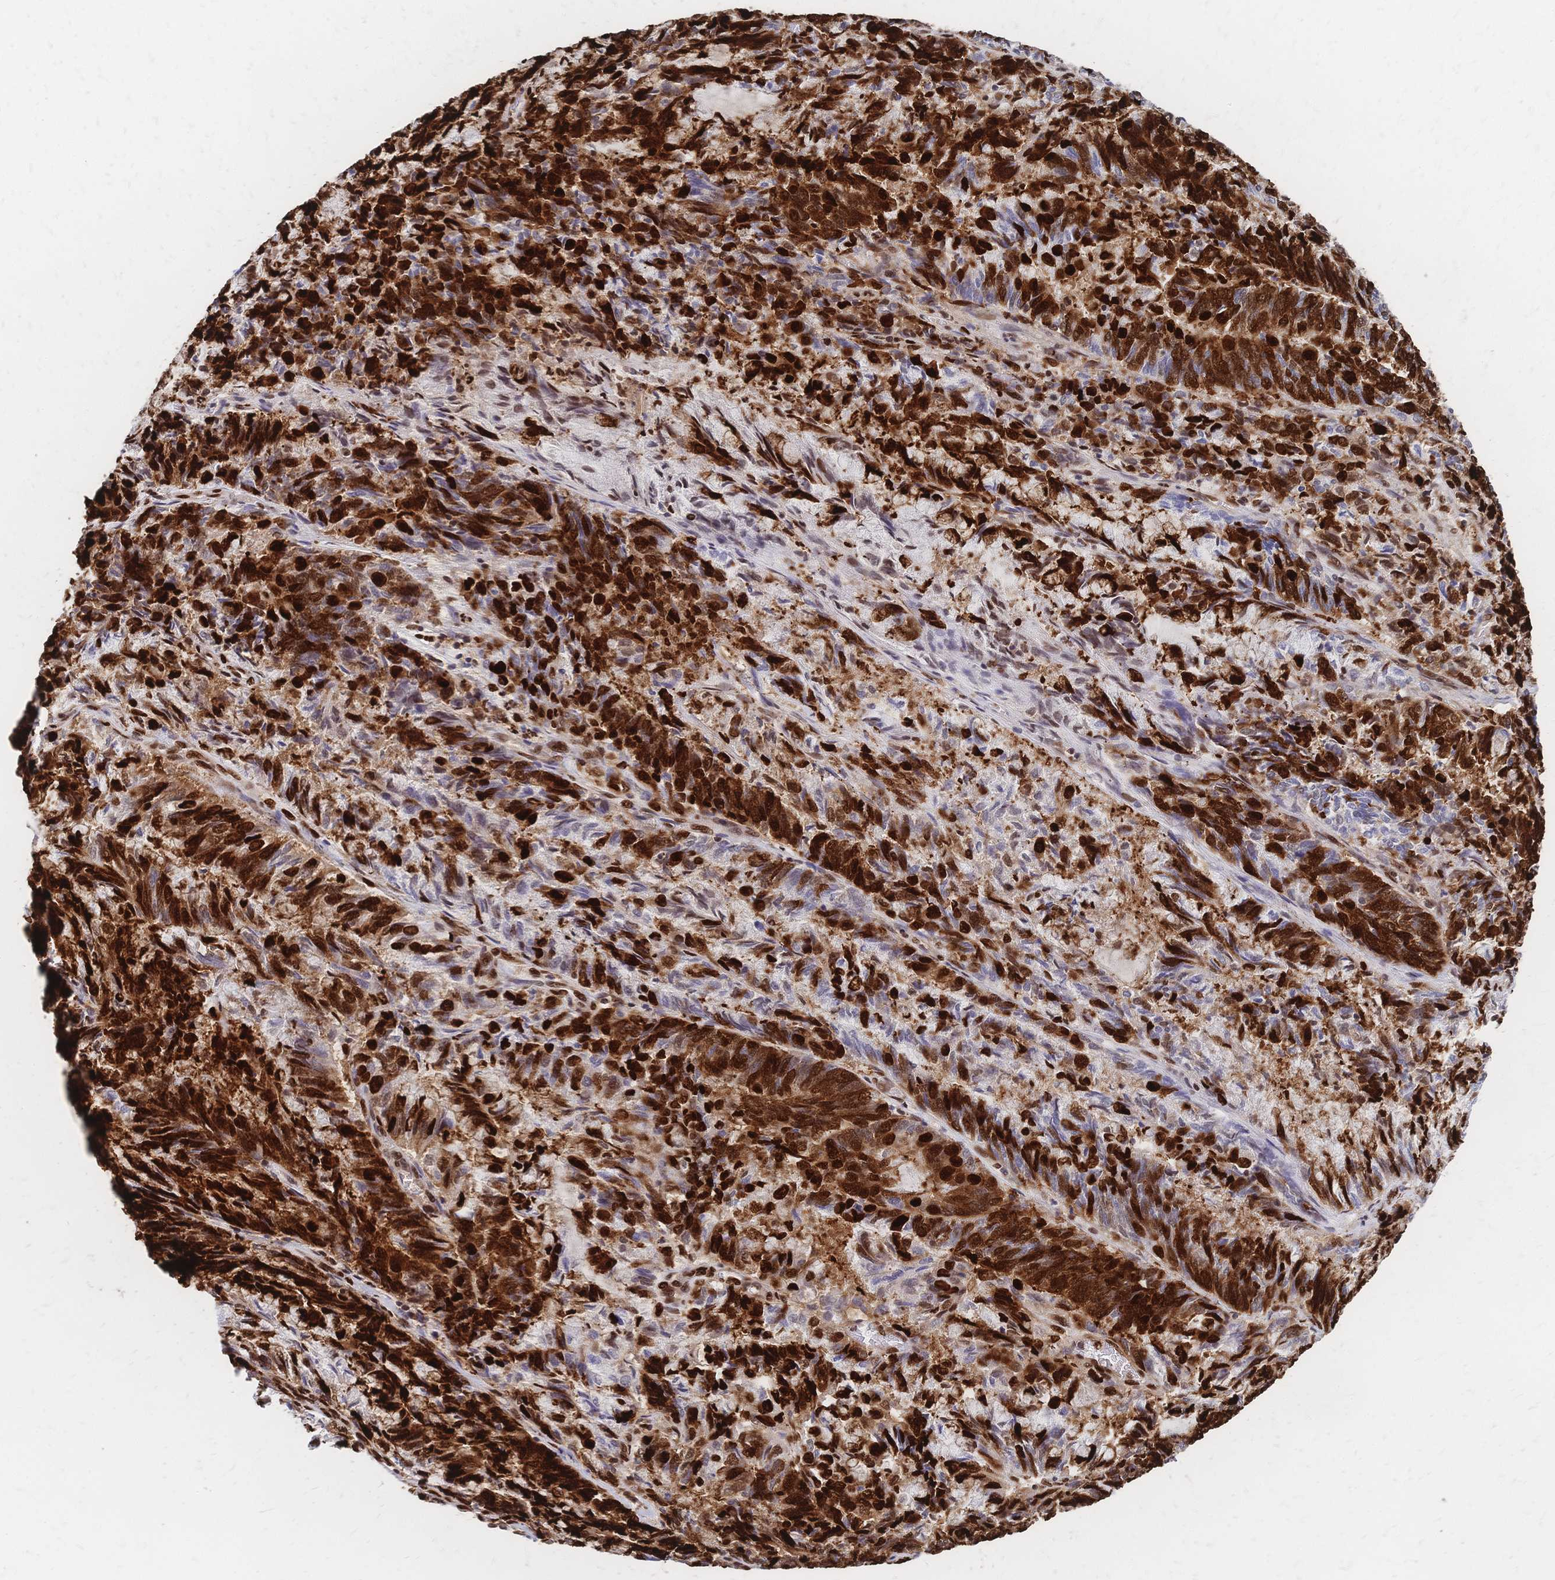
{"staining": {"intensity": "strong", "quantity": ">75%", "location": "cytoplasmic/membranous,nuclear"}, "tissue": "endometrial cancer", "cell_type": "Tumor cells", "image_type": "cancer", "snomed": [{"axis": "morphology", "description": "Adenocarcinoma, NOS"}, {"axis": "topography", "description": "Endometrium"}], "caption": "The photomicrograph reveals immunohistochemical staining of adenocarcinoma (endometrial). There is strong cytoplasmic/membranous and nuclear expression is identified in approximately >75% of tumor cells. (IHC, brightfield microscopy, high magnification).", "gene": "HDGF", "patient": {"sex": "female", "age": 80}}